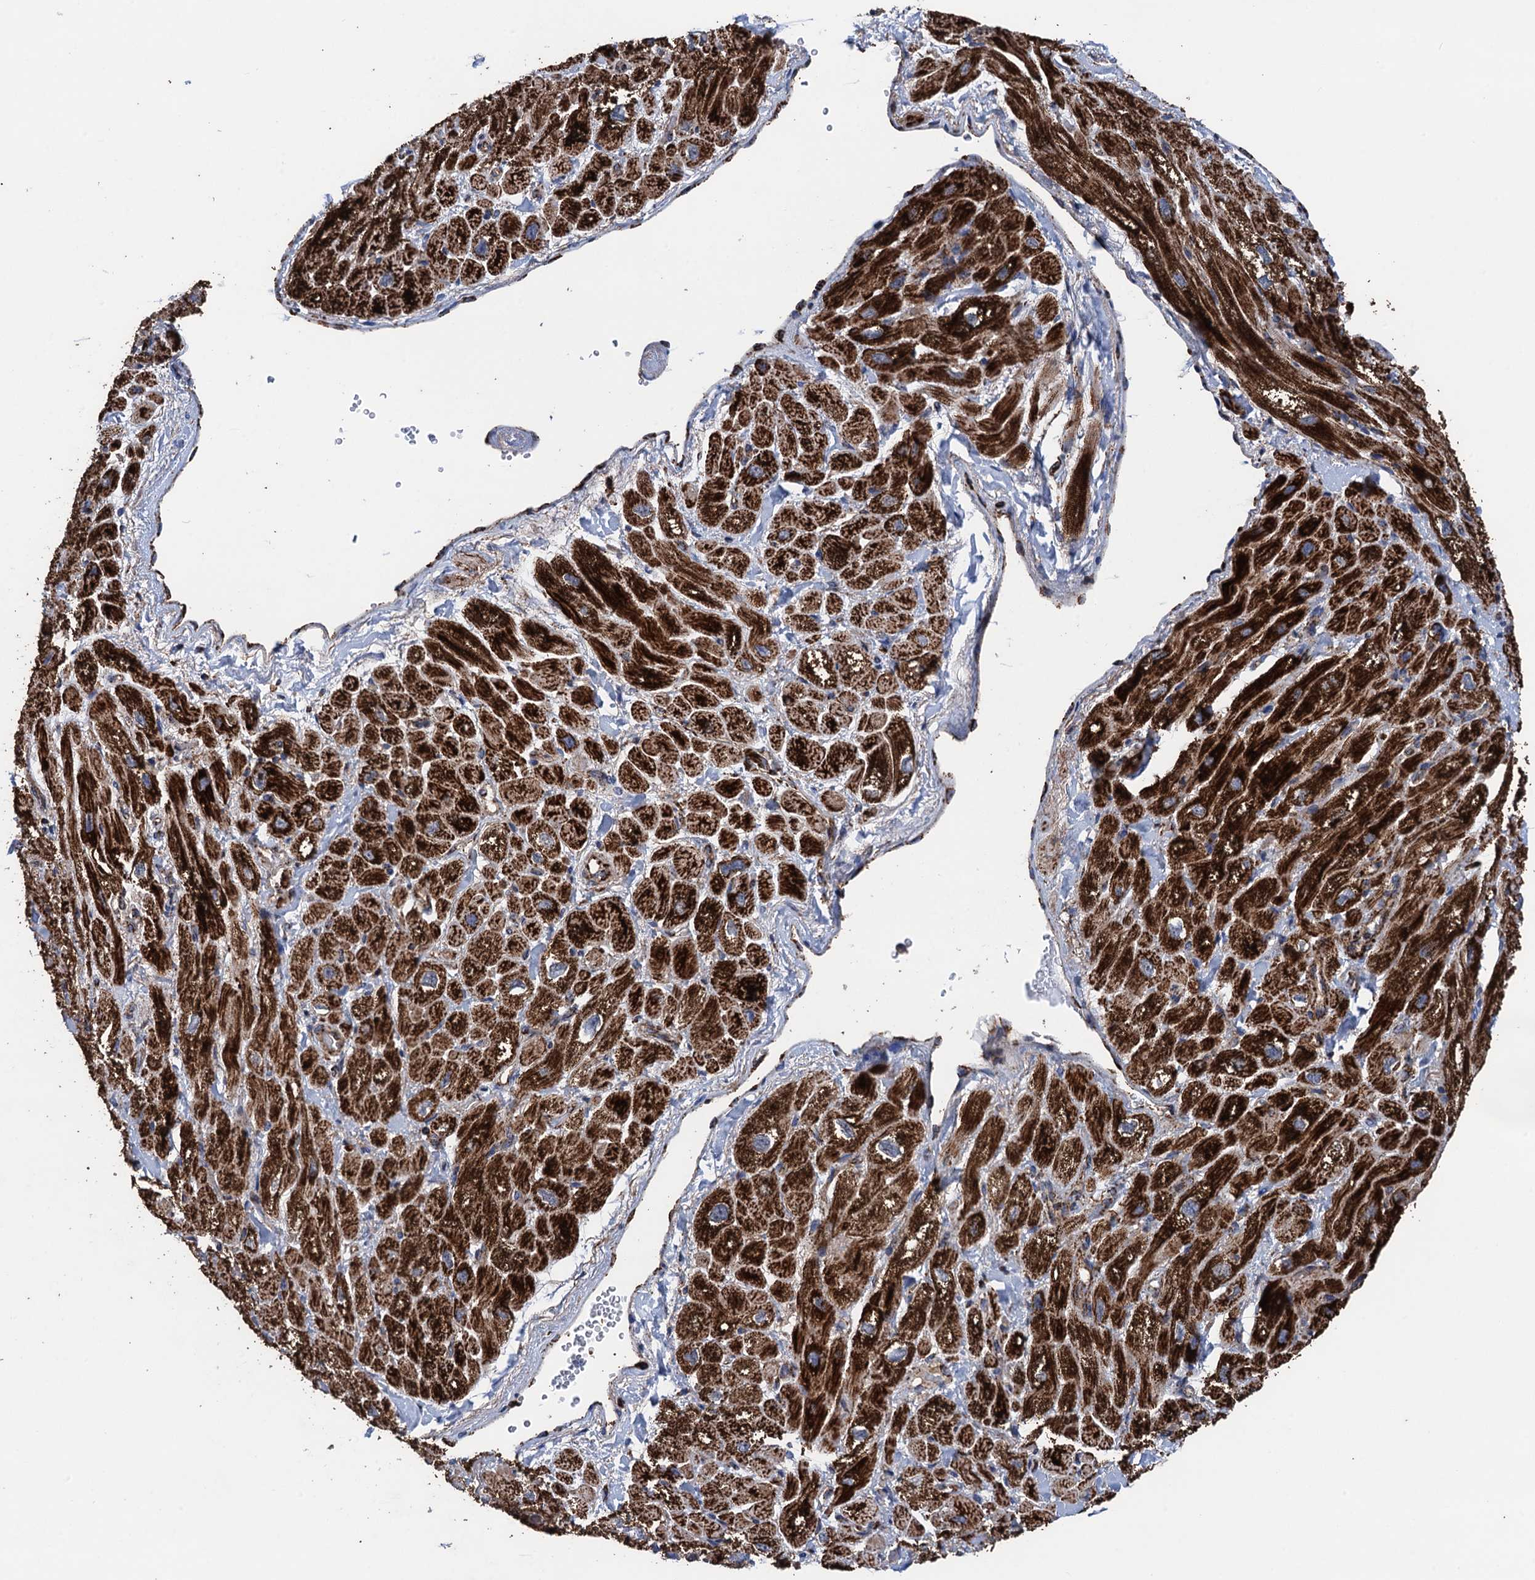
{"staining": {"intensity": "strong", "quantity": ">75%", "location": "cytoplasmic/membranous"}, "tissue": "heart muscle", "cell_type": "Cardiomyocytes", "image_type": "normal", "snomed": [{"axis": "morphology", "description": "Normal tissue, NOS"}, {"axis": "topography", "description": "Heart"}], "caption": "Protein analysis of normal heart muscle exhibits strong cytoplasmic/membranous positivity in approximately >75% of cardiomyocytes.", "gene": "DGLUCY", "patient": {"sex": "male", "age": 65}}